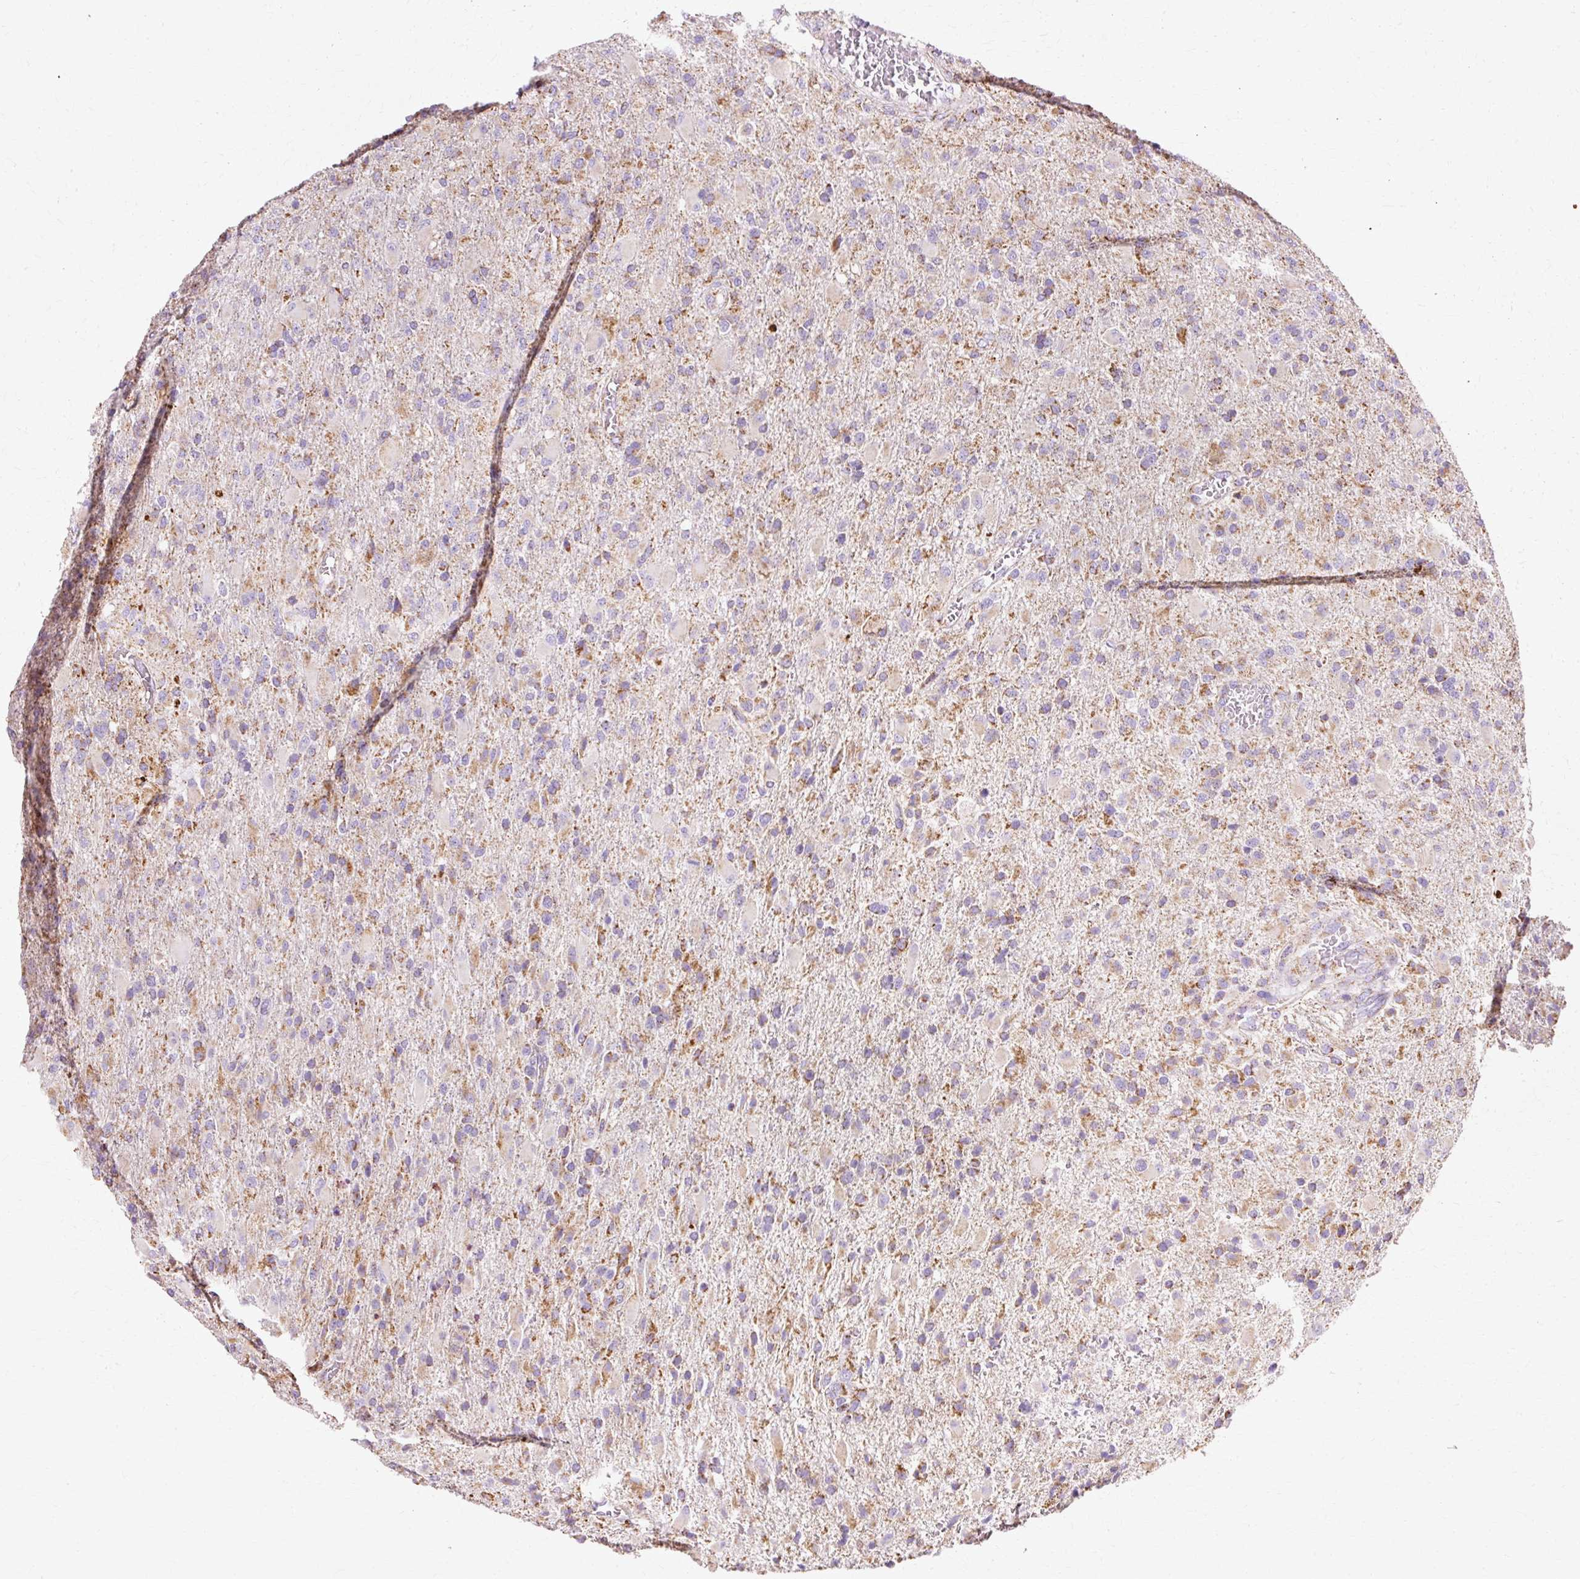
{"staining": {"intensity": "moderate", "quantity": "<25%", "location": "cytoplasmic/membranous"}, "tissue": "glioma", "cell_type": "Tumor cells", "image_type": "cancer", "snomed": [{"axis": "morphology", "description": "Glioma, malignant, Low grade"}, {"axis": "topography", "description": "Brain"}], "caption": "Protein expression analysis of glioma demonstrates moderate cytoplasmic/membranous expression in about <25% of tumor cells. The protein of interest is stained brown, and the nuclei are stained in blue (DAB IHC with brightfield microscopy, high magnification).", "gene": "ATP5PO", "patient": {"sex": "male", "age": 65}}